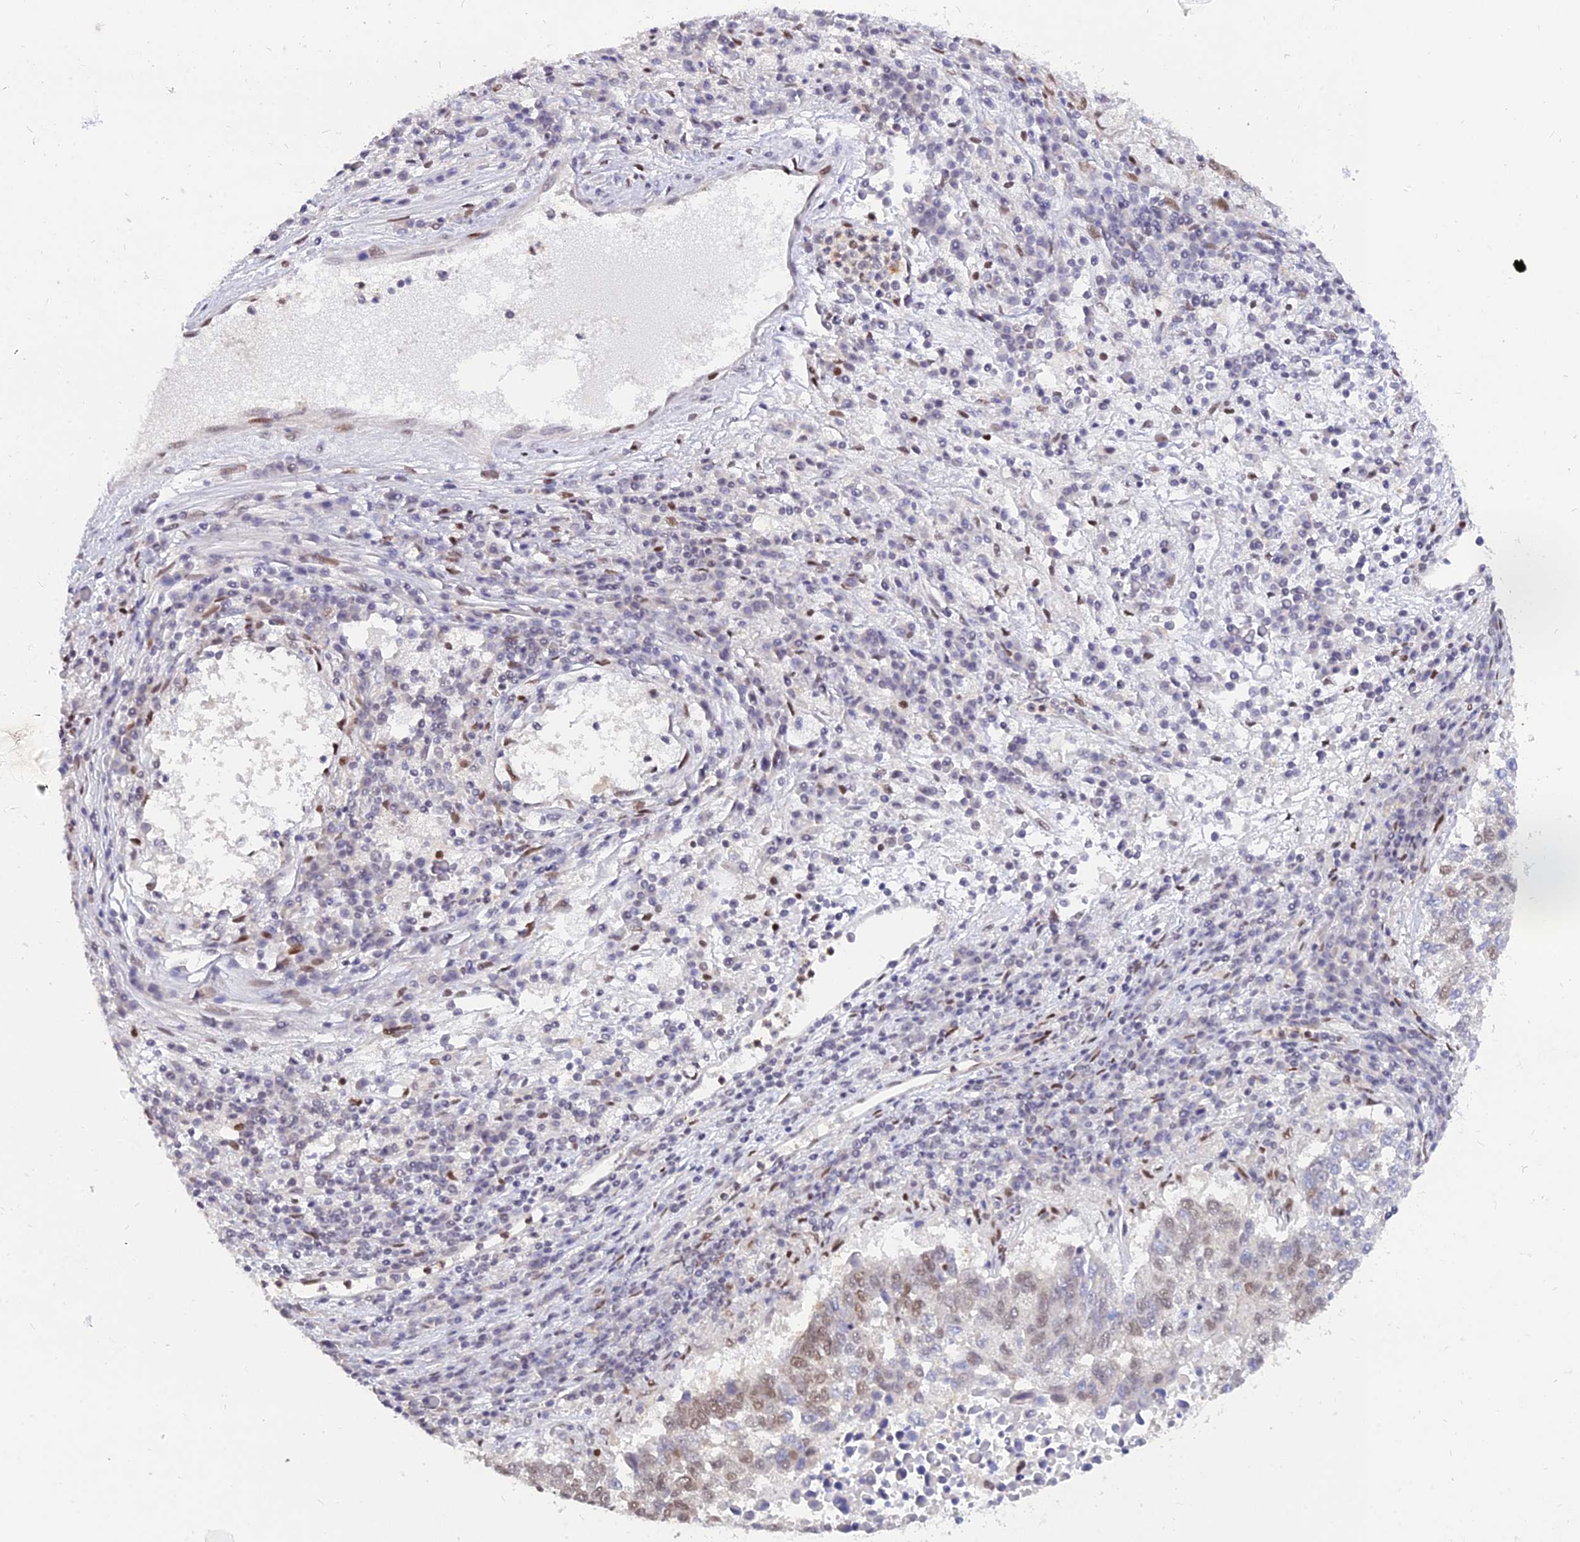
{"staining": {"intensity": "weak", "quantity": "25%-75%", "location": "nuclear"}, "tissue": "lung cancer", "cell_type": "Tumor cells", "image_type": "cancer", "snomed": [{"axis": "morphology", "description": "Squamous cell carcinoma, NOS"}, {"axis": "topography", "description": "Lung"}], "caption": "Tumor cells show low levels of weak nuclear expression in approximately 25%-75% of cells in lung cancer (squamous cell carcinoma).", "gene": "DPY30", "patient": {"sex": "male", "age": 73}}